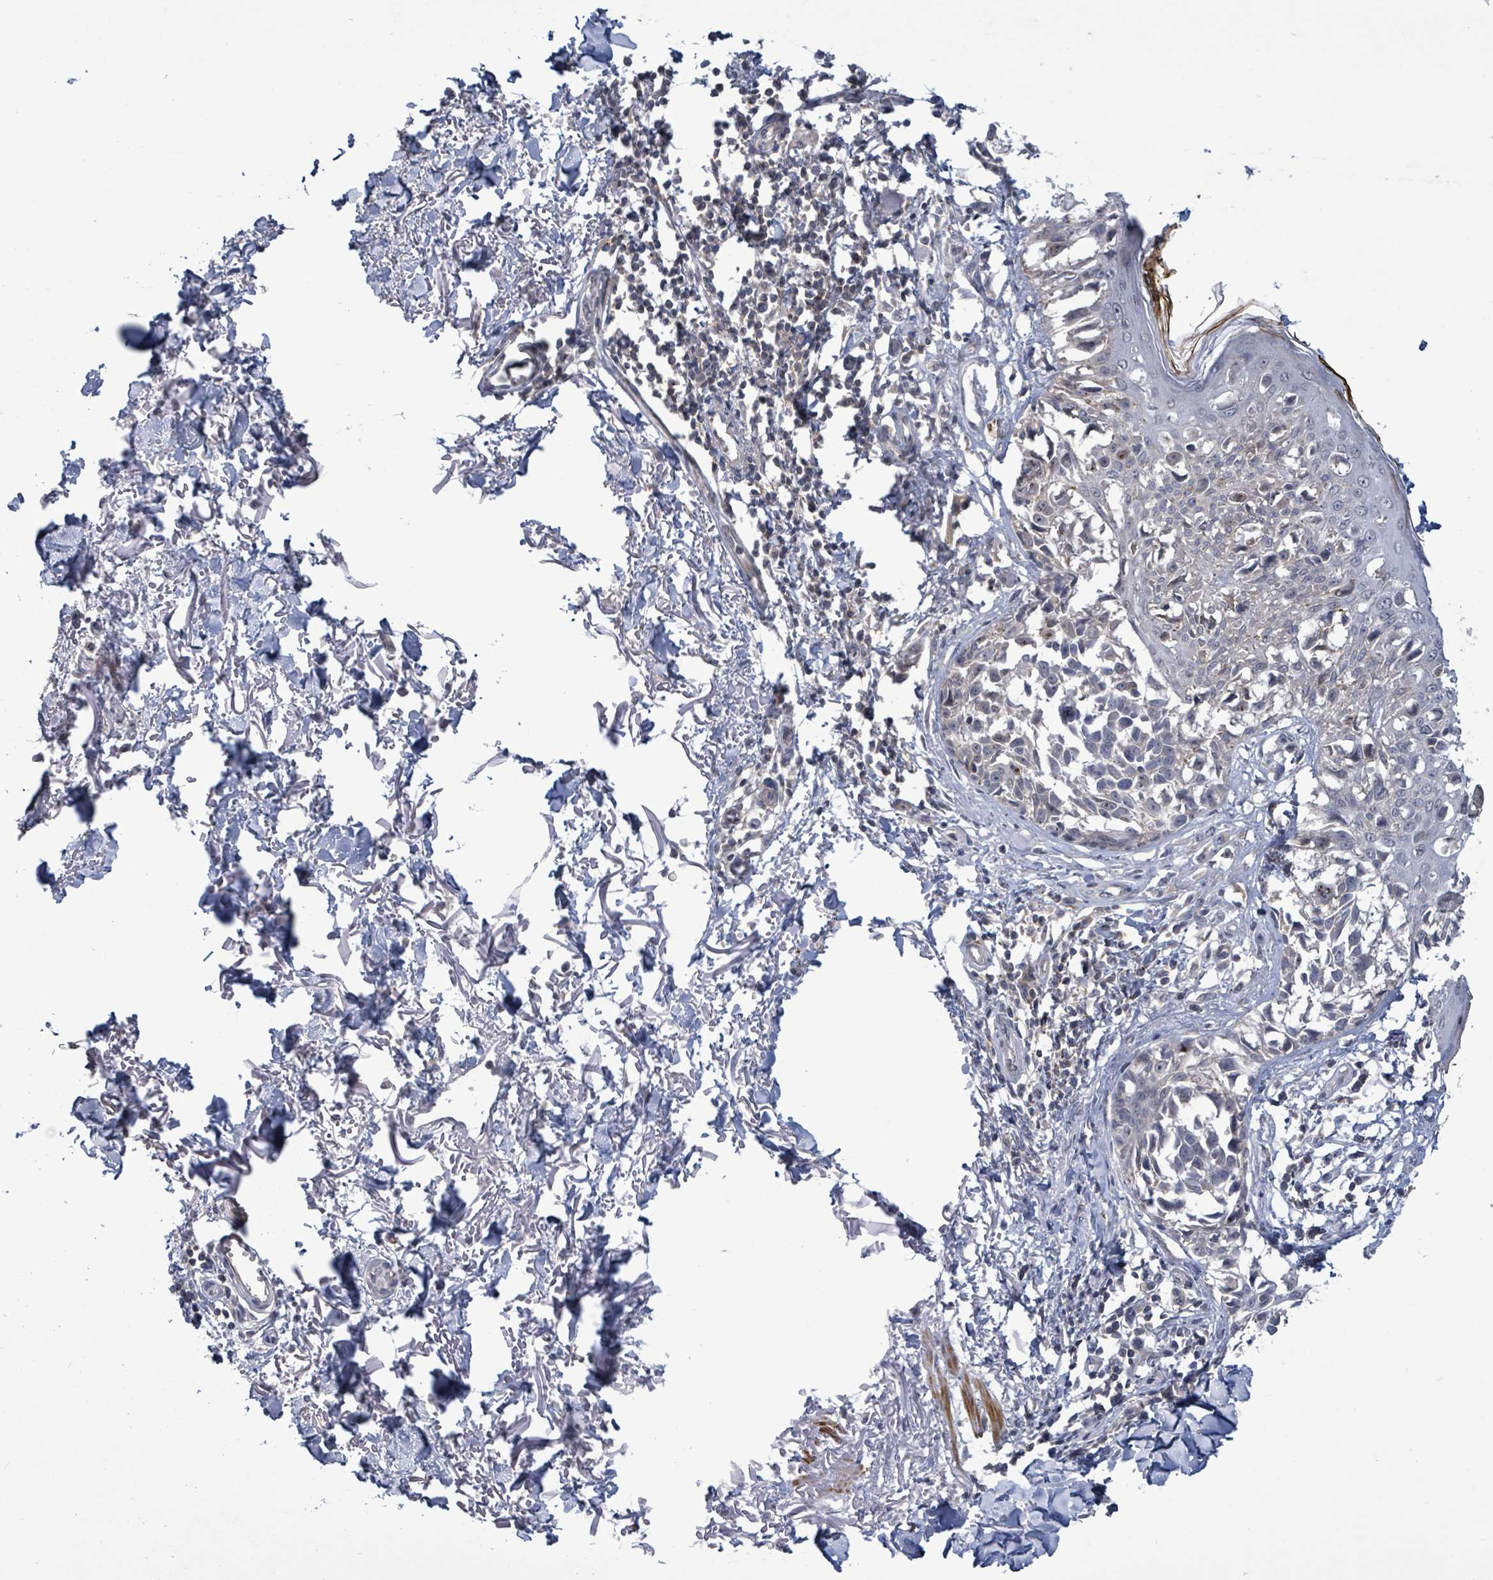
{"staining": {"intensity": "negative", "quantity": "none", "location": "none"}, "tissue": "melanoma", "cell_type": "Tumor cells", "image_type": "cancer", "snomed": [{"axis": "morphology", "description": "Malignant melanoma, NOS"}, {"axis": "topography", "description": "Skin"}], "caption": "Immunohistochemical staining of human malignant melanoma exhibits no significant staining in tumor cells.", "gene": "AMMECR1", "patient": {"sex": "male", "age": 73}}